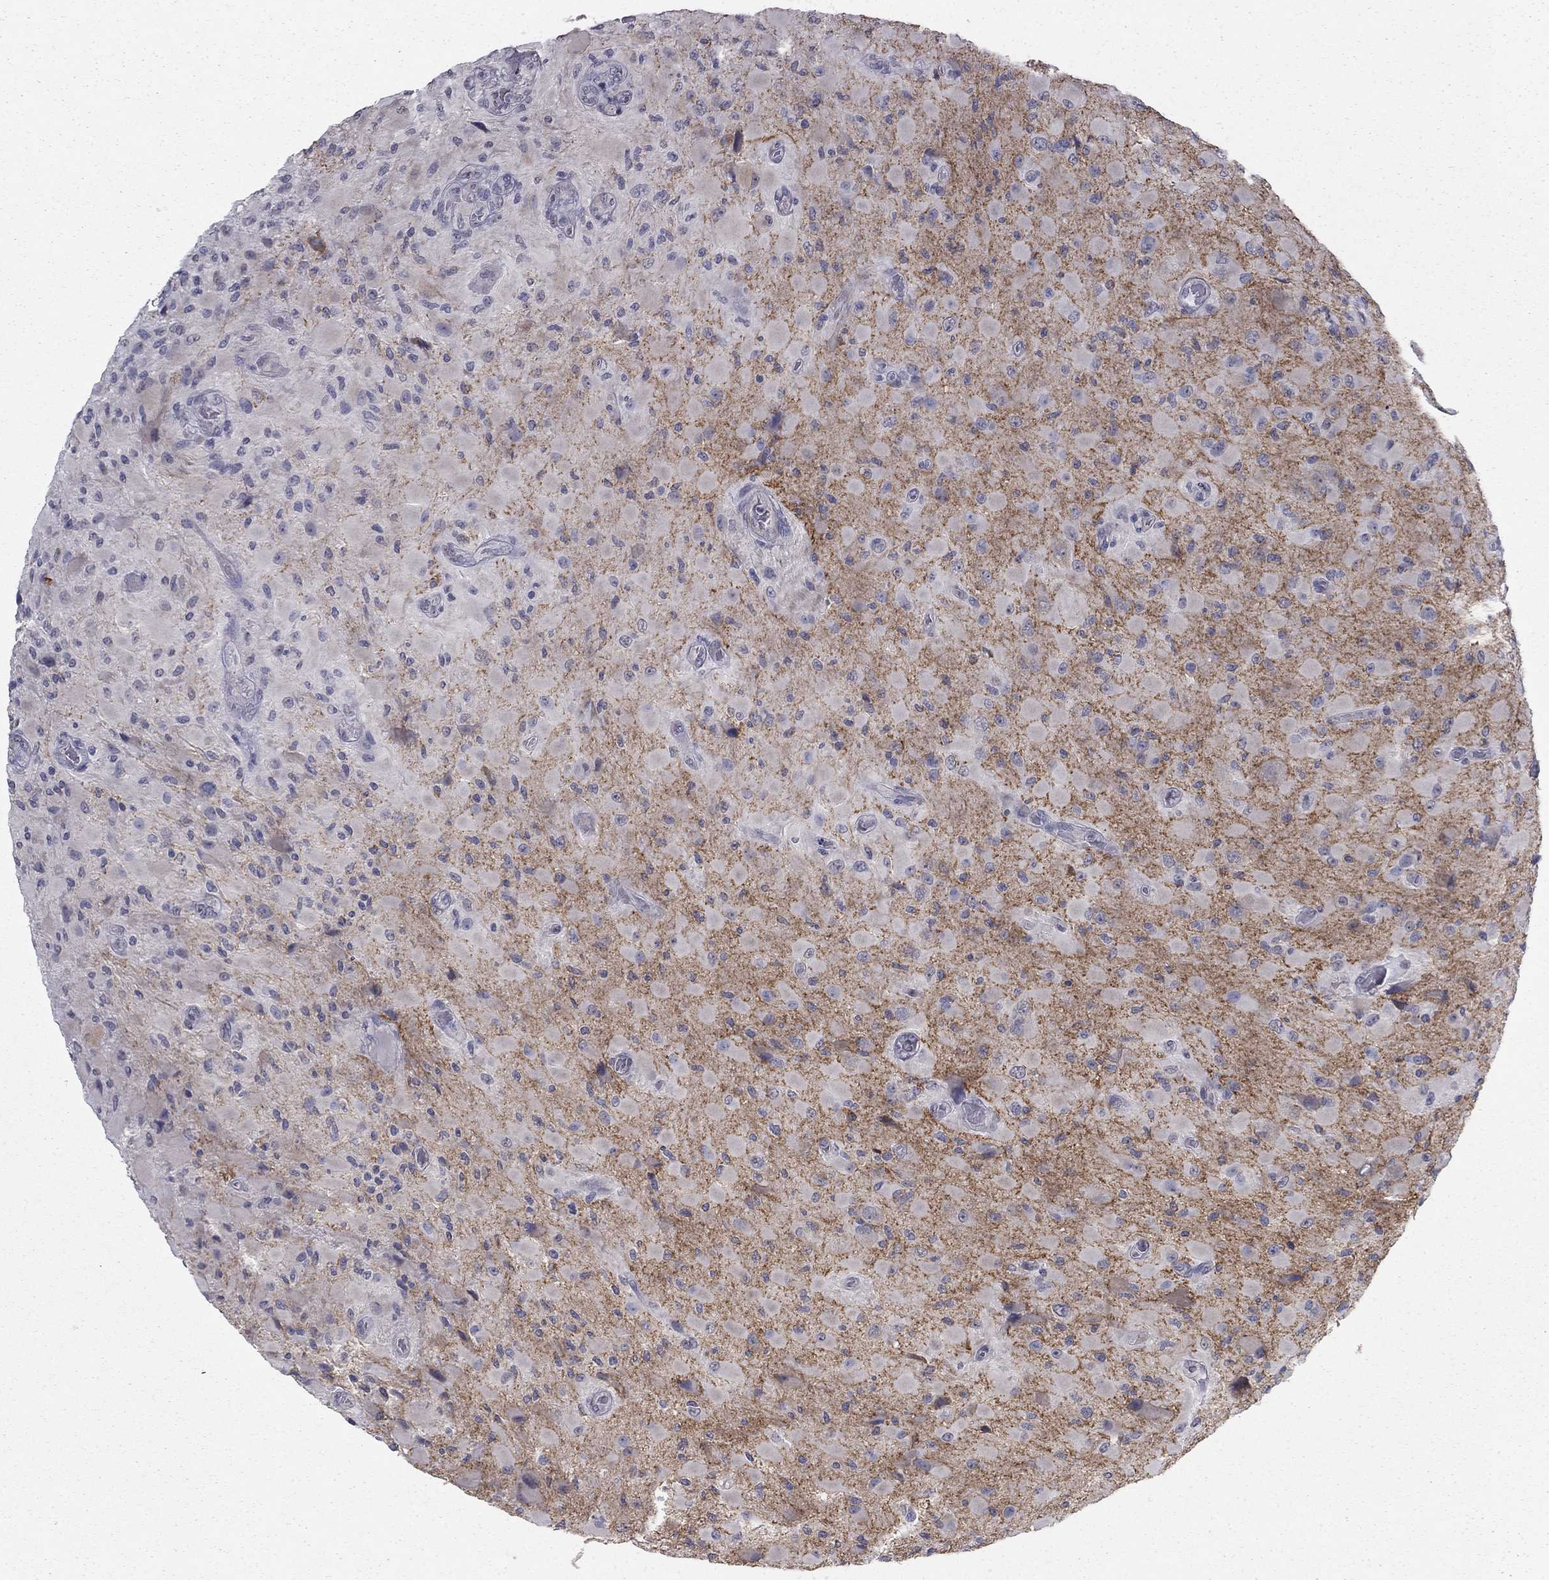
{"staining": {"intensity": "negative", "quantity": "none", "location": "none"}, "tissue": "glioma", "cell_type": "Tumor cells", "image_type": "cancer", "snomed": [{"axis": "morphology", "description": "Glioma, malignant, High grade"}, {"axis": "topography", "description": "Cerebral cortex"}], "caption": "IHC micrograph of neoplastic tissue: human malignant glioma (high-grade) stained with DAB shows no significant protein expression in tumor cells.", "gene": "PRRT2", "patient": {"sex": "male", "age": 35}}